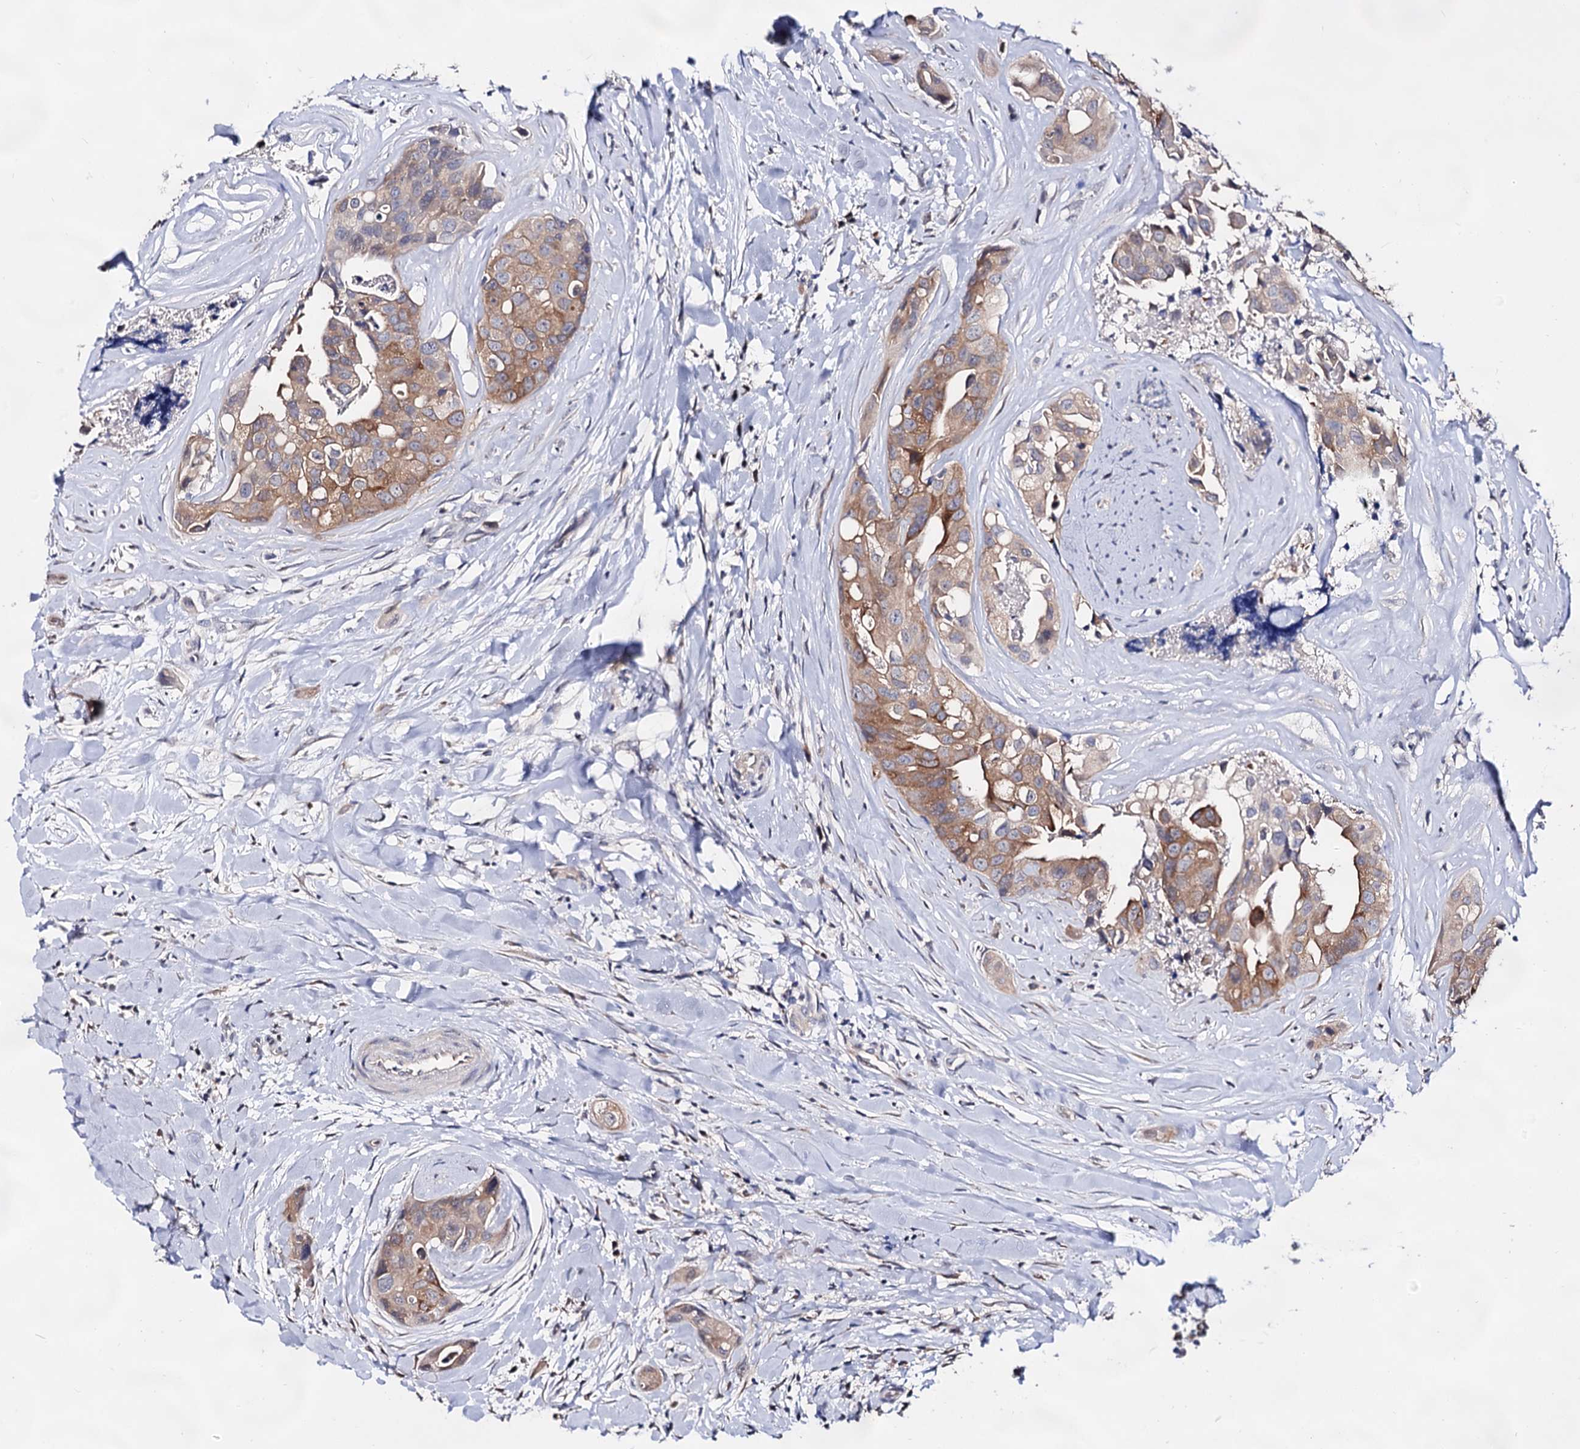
{"staining": {"intensity": "moderate", "quantity": ">75%", "location": "cytoplasmic/membranous"}, "tissue": "head and neck cancer", "cell_type": "Tumor cells", "image_type": "cancer", "snomed": [{"axis": "morphology", "description": "Adenocarcinoma, NOS"}, {"axis": "morphology", "description": "Adenocarcinoma, metastatic, NOS"}, {"axis": "topography", "description": "Head-Neck"}], "caption": "About >75% of tumor cells in human head and neck cancer (metastatic adenocarcinoma) display moderate cytoplasmic/membranous protein expression as visualized by brown immunohistochemical staining.", "gene": "ARFIP2", "patient": {"sex": "male", "age": 75}}